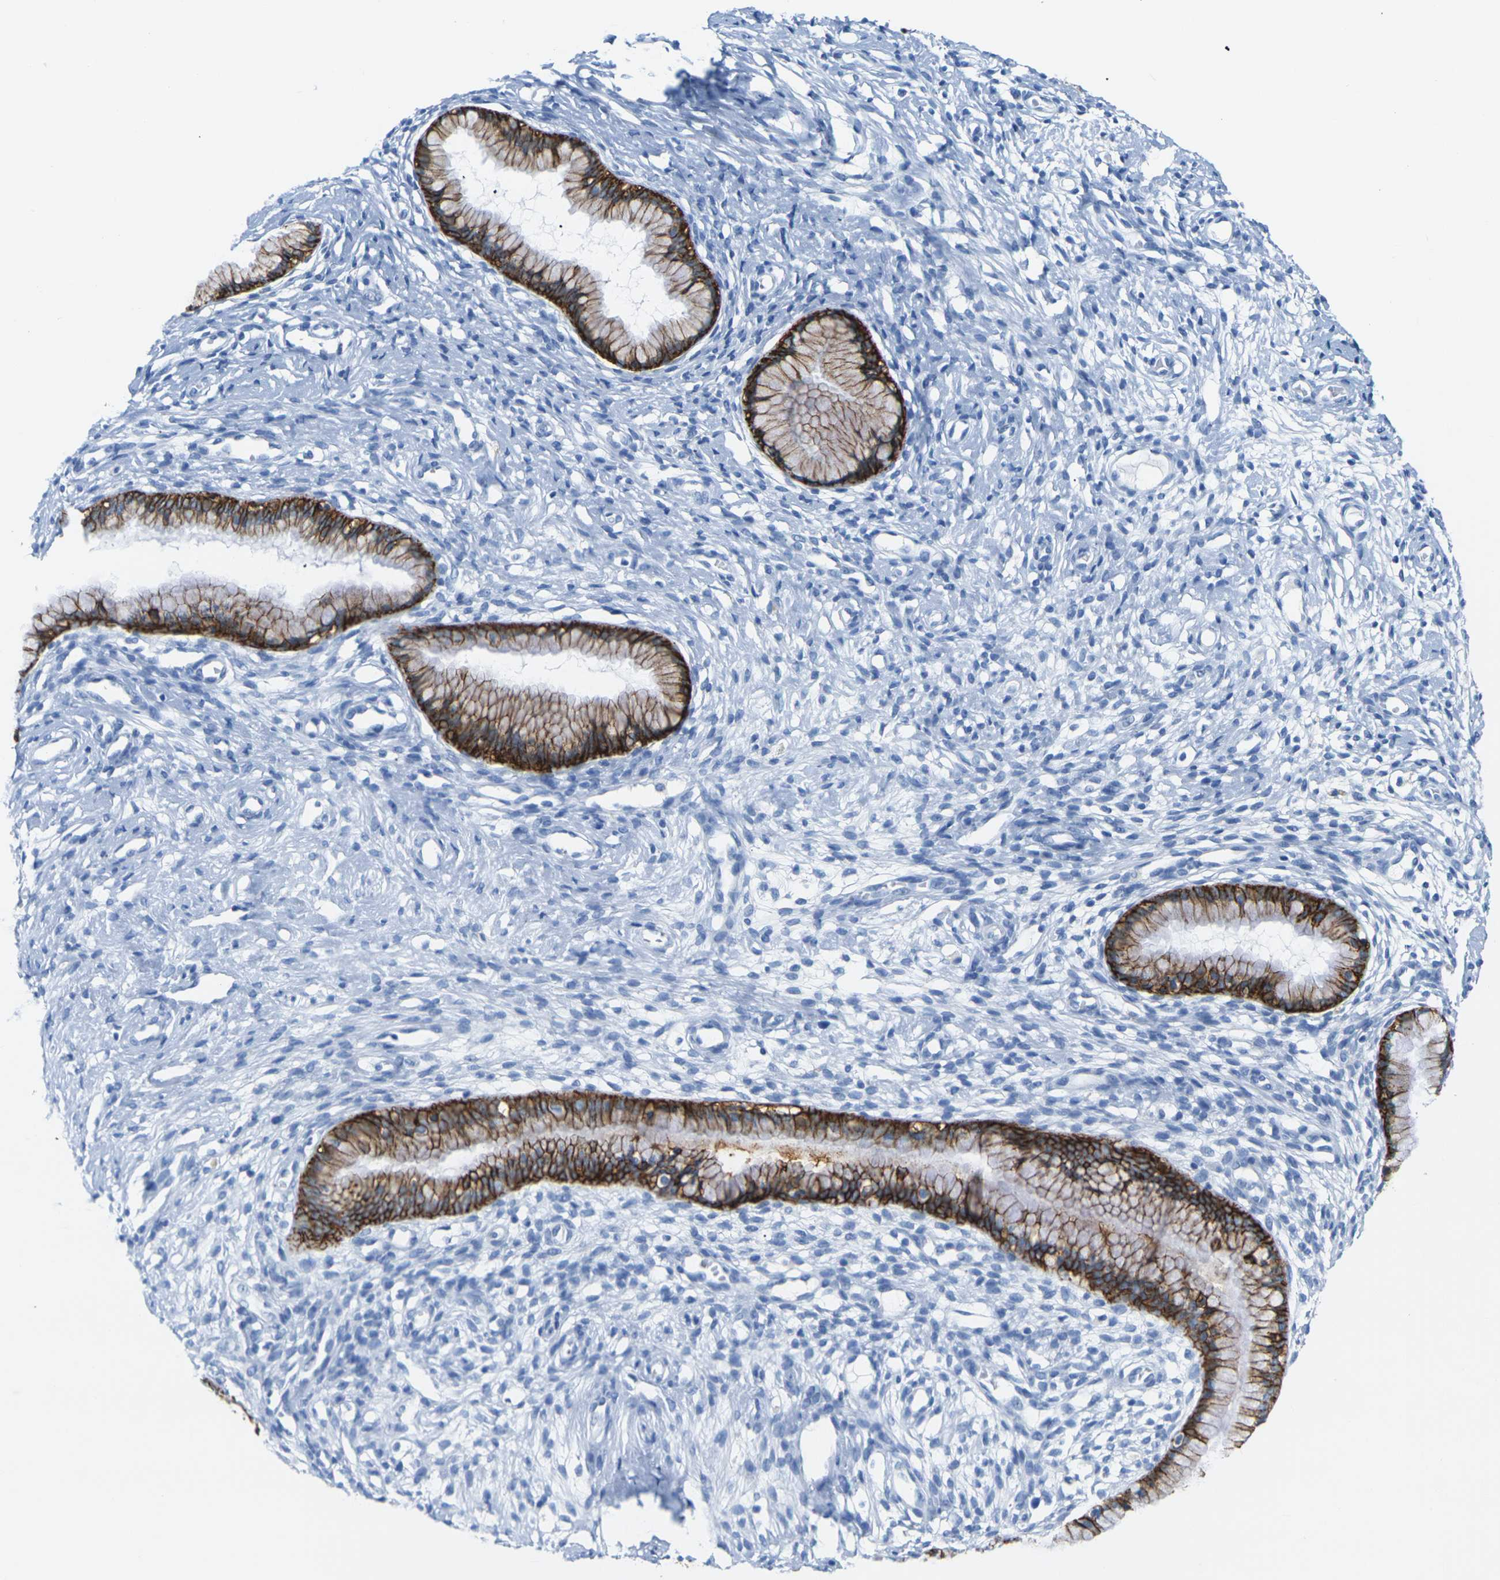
{"staining": {"intensity": "strong", "quantity": ">75%", "location": "cytoplasmic/membranous"}, "tissue": "cervix", "cell_type": "Glandular cells", "image_type": "normal", "snomed": [{"axis": "morphology", "description": "Normal tissue, NOS"}, {"axis": "topography", "description": "Cervix"}], "caption": "Immunohistochemistry (IHC) staining of benign cervix, which exhibits high levels of strong cytoplasmic/membranous expression in approximately >75% of glandular cells indicating strong cytoplasmic/membranous protein staining. The staining was performed using DAB (brown) for protein detection and nuclei were counterstained in hematoxylin (blue).", "gene": "CLDN7", "patient": {"sex": "female", "age": 65}}